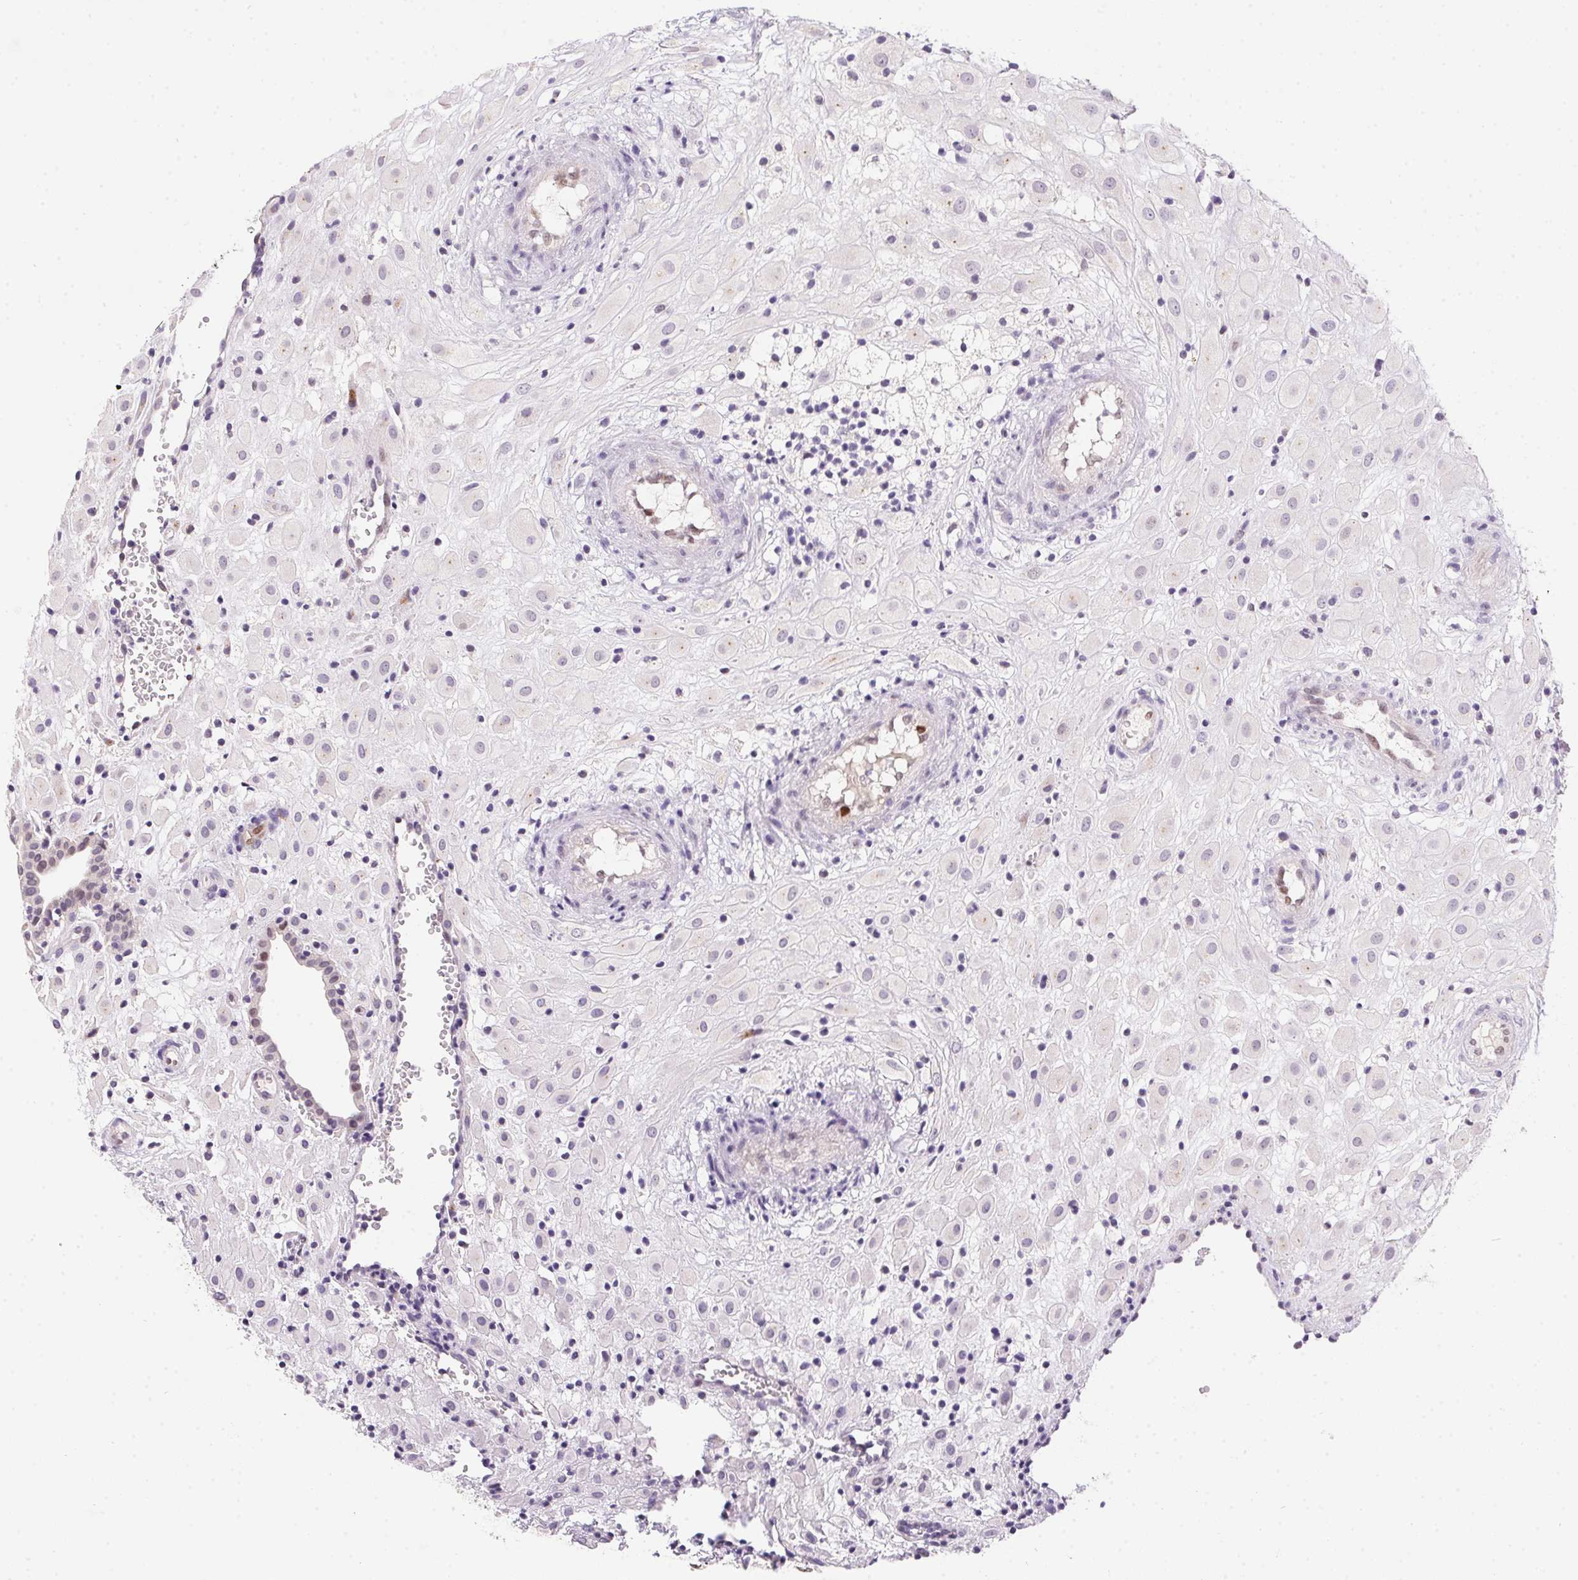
{"staining": {"intensity": "weak", "quantity": "<25%", "location": "nuclear"}, "tissue": "placenta", "cell_type": "Decidual cells", "image_type": "normal", "snomed": [{"axis": "morphology", "description": "Normal tissue, NOS"}, {"axis": "topography", "description": "Placenta"}], "caption": "Decidual cells show no significant expression in benign placenta.", "gene": "SP9", "patient": {"sex": "female", "age": 24}}